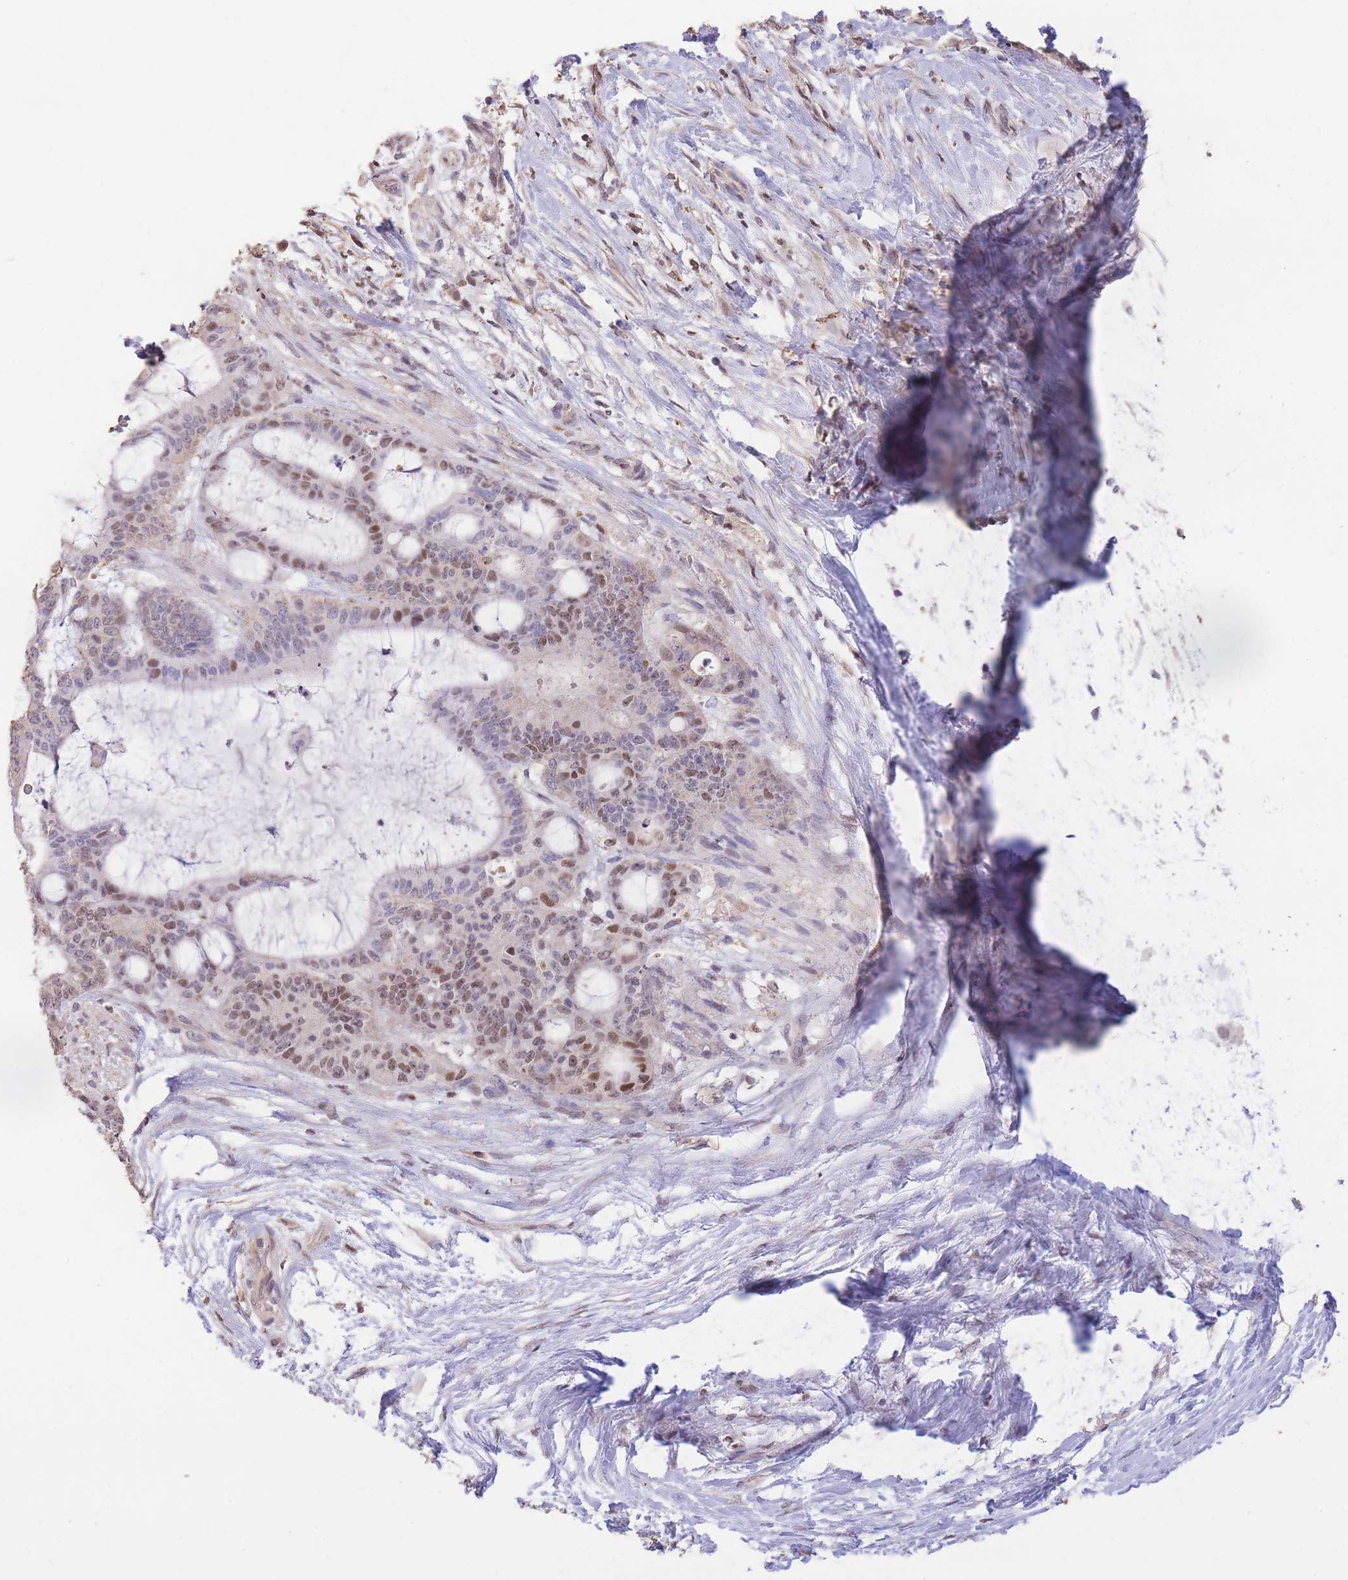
{"staining": {"intensity": "moderate", "quantity": "25%-75%", "location": "nuclear"}, "tissue": "liver cancer", "cell_type": "Tumor cells", "image_type": "cancer", "snomed": [{"axis": "morphology", "description": "Normal tissue, NOS"}, {"axis": "morphology", "description": "Cholangiocarcinoma"}, {"axis": "topography", "description": "Liver"}, {"axis": "topography", "description": "Peripheral nerve tissue"}], "caption": "Protein analysis of cholangiocarcinoma (liver) tissue displays moderate nuclear expression in approximately 25%-75% of tumor cells.", "gene": "RGS14", "patient": {"sex": "female", "age": 73}}